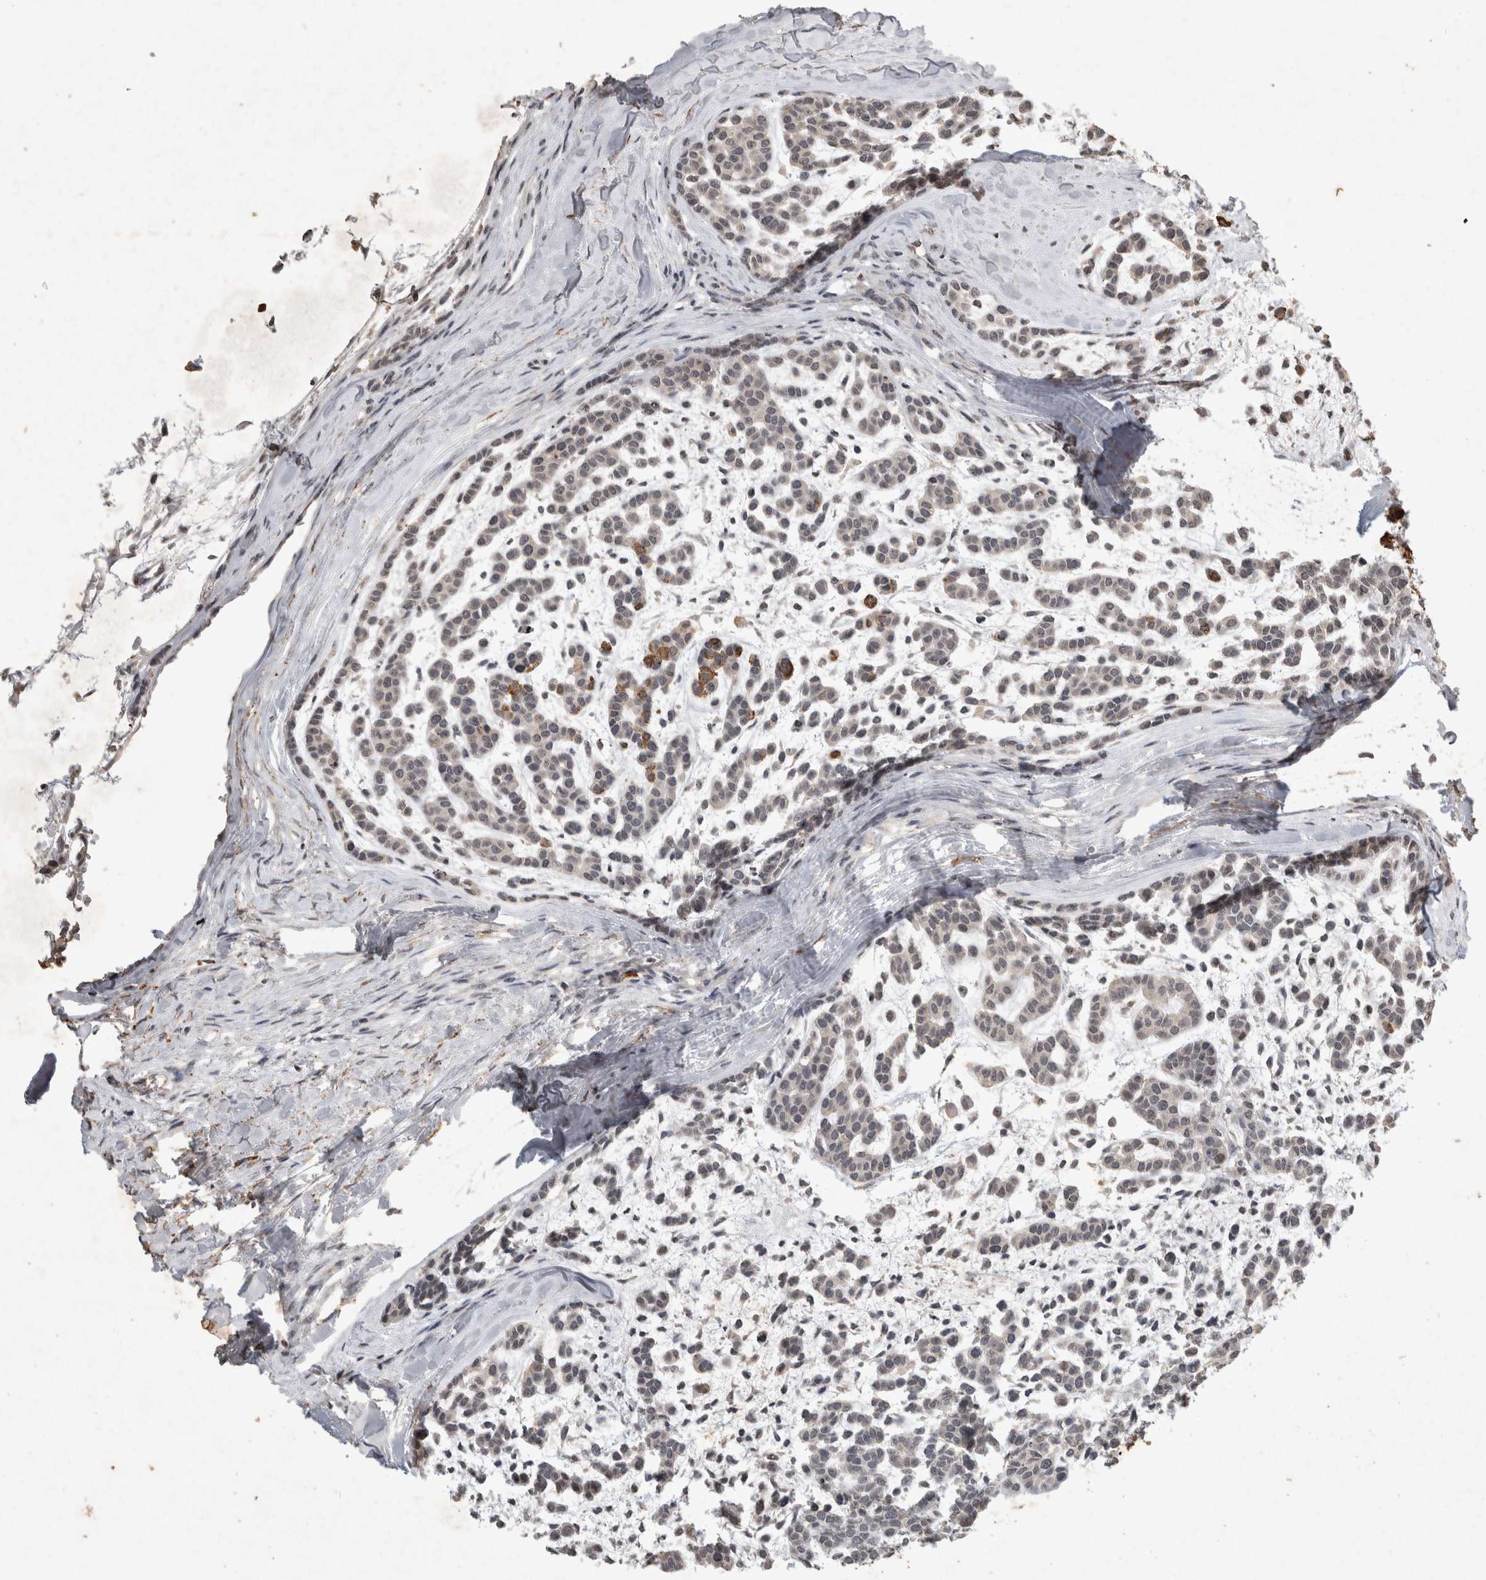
{"staining": {"intensity": "moderate", "quantity": "25%-75%", "location": "cytoplasmic/membranous"}, "tissue": "head and neck cancer", "cell_type": "Tumor cells", "image_type": "cancer", "snomed": [{"axis": "morphology", "description": "Adenocarcinoma, NOS"}, {"axis": "morphology", "description": "Adenoma, NOS"}, {"axis": "topography", "description": "Head-Neck"}], "caption": "Moderate cytoplasmic/membranous positivity is identified in approximately 25%-75% of tumor cells in head and neck cancer. (Stains: DAB (3,3'-diaminobenzidine) in brown, nuclei in blue, Microscopy: brightfield microscopy at high magnification).", "gene": "HRK", "patient": {"sex": "female", "age": 55}}